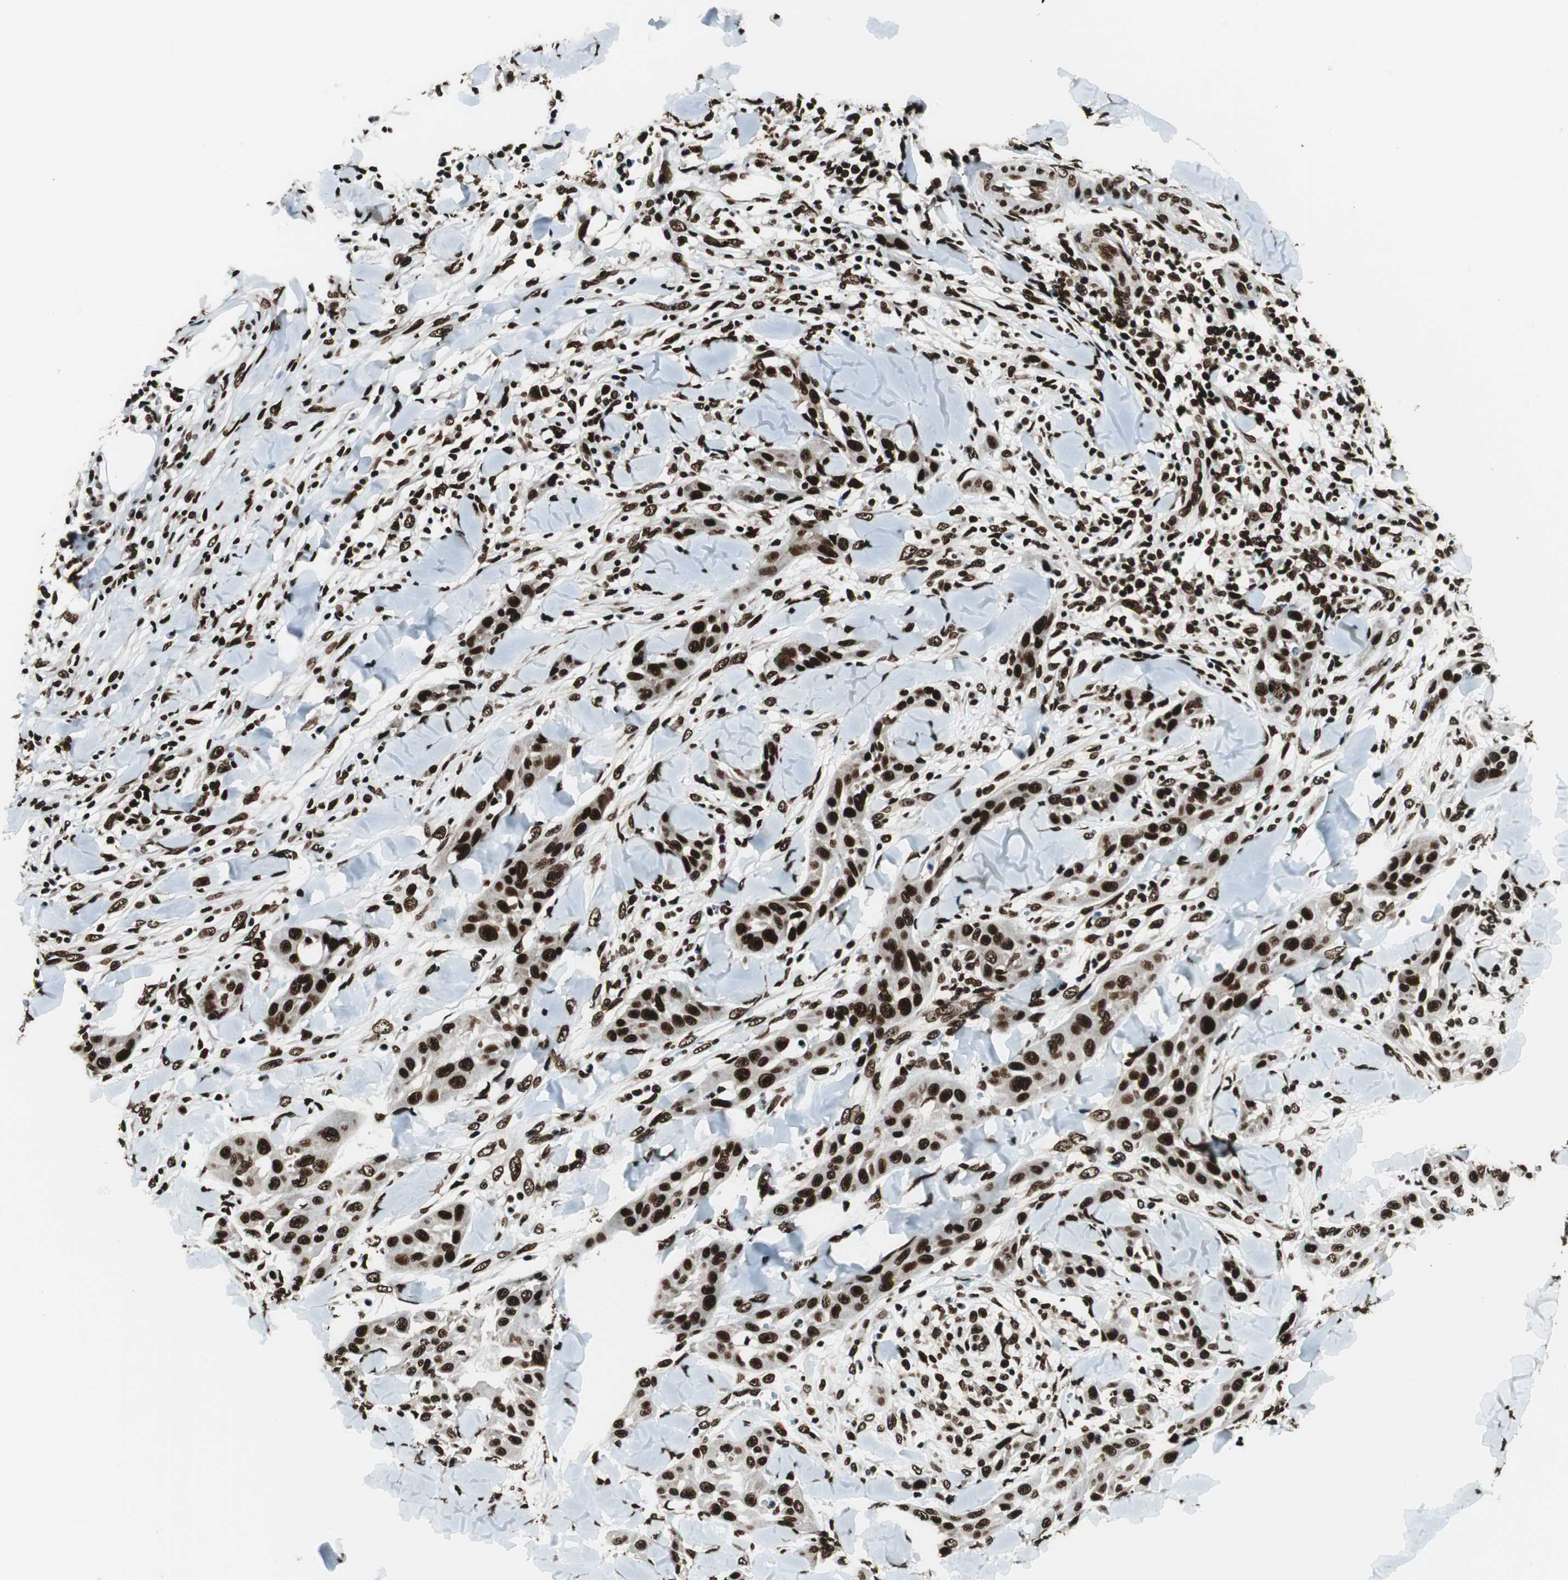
{"staining": {"intensity": "strong", "quantity": ">75%", "location": "nuclear"}, "tissue": "skin cancer", "cell_type": "Tumor cells", "image_type": "cancer", "snomed": [{"axis": "morphology", "description": "Squamous cell carcinoma, NOS"}, {"axis": "topography", "description": "Skin"}], "caption": "Protein expression analysis of skin cancer exhibits strong nuclear staining in approximately >75% of tumor cells. The protein is shown in brown color, while the nuclei are stained blue.", "gene": "EWSR1", "patient": {"sex": "male", "age": 24}}